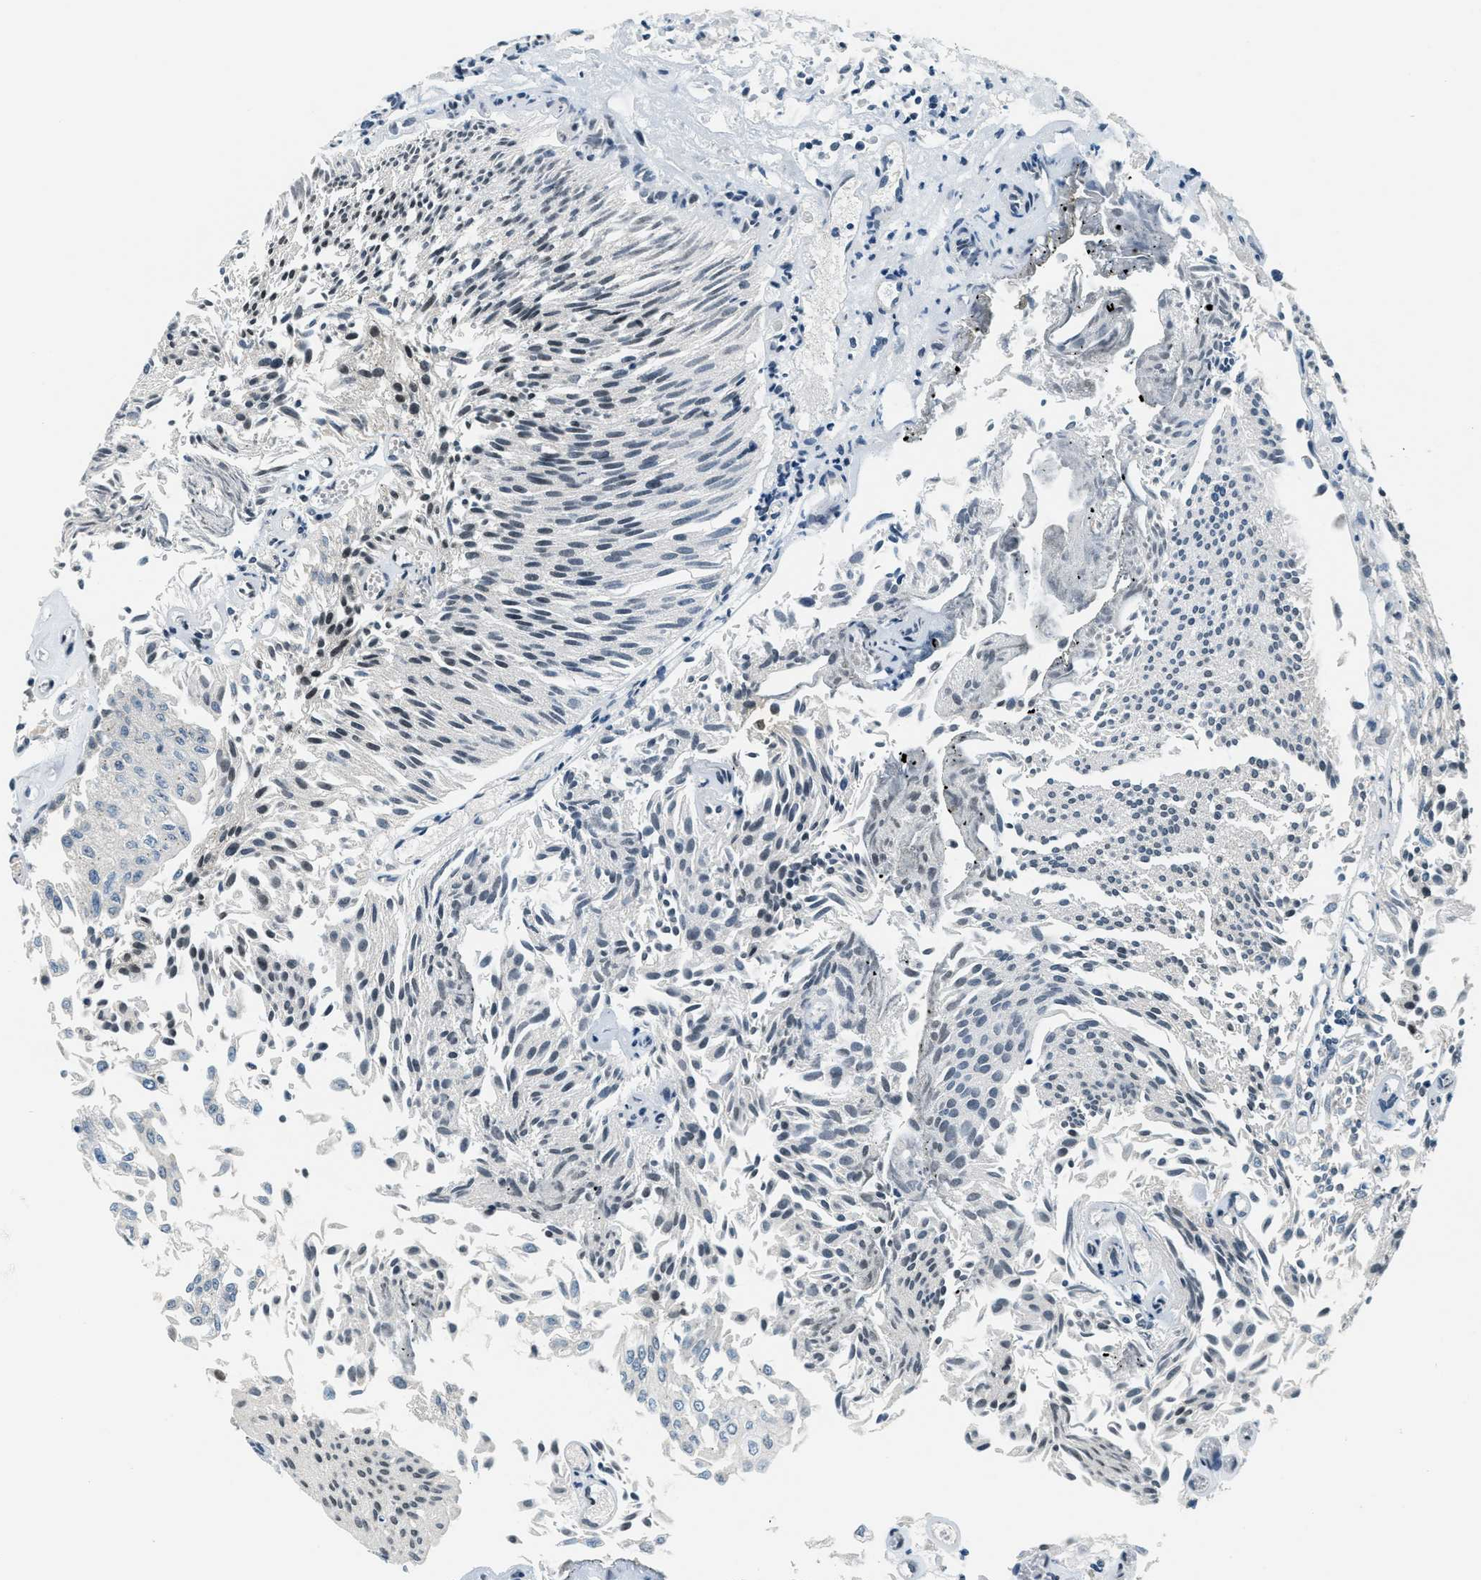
{"staining": {"intensity": "negative", "quantity": "none", "location": "none"}, "tissue": "urothelial cancer", "cell_type": "Tumor cells", "image_type": "cancer", "snomed": [{"axis": "morphology", "description": "Urothelial carcinoma, Low grade"}, {"axis": "topography", "description": "Urinary bladder"}], "caption": "Urothelial cancer was stained to show a protein in brown. There is no significant positivity in tumor cells.", "gene": "KLF6", "patient": {"sex": "male", "age": 86}}